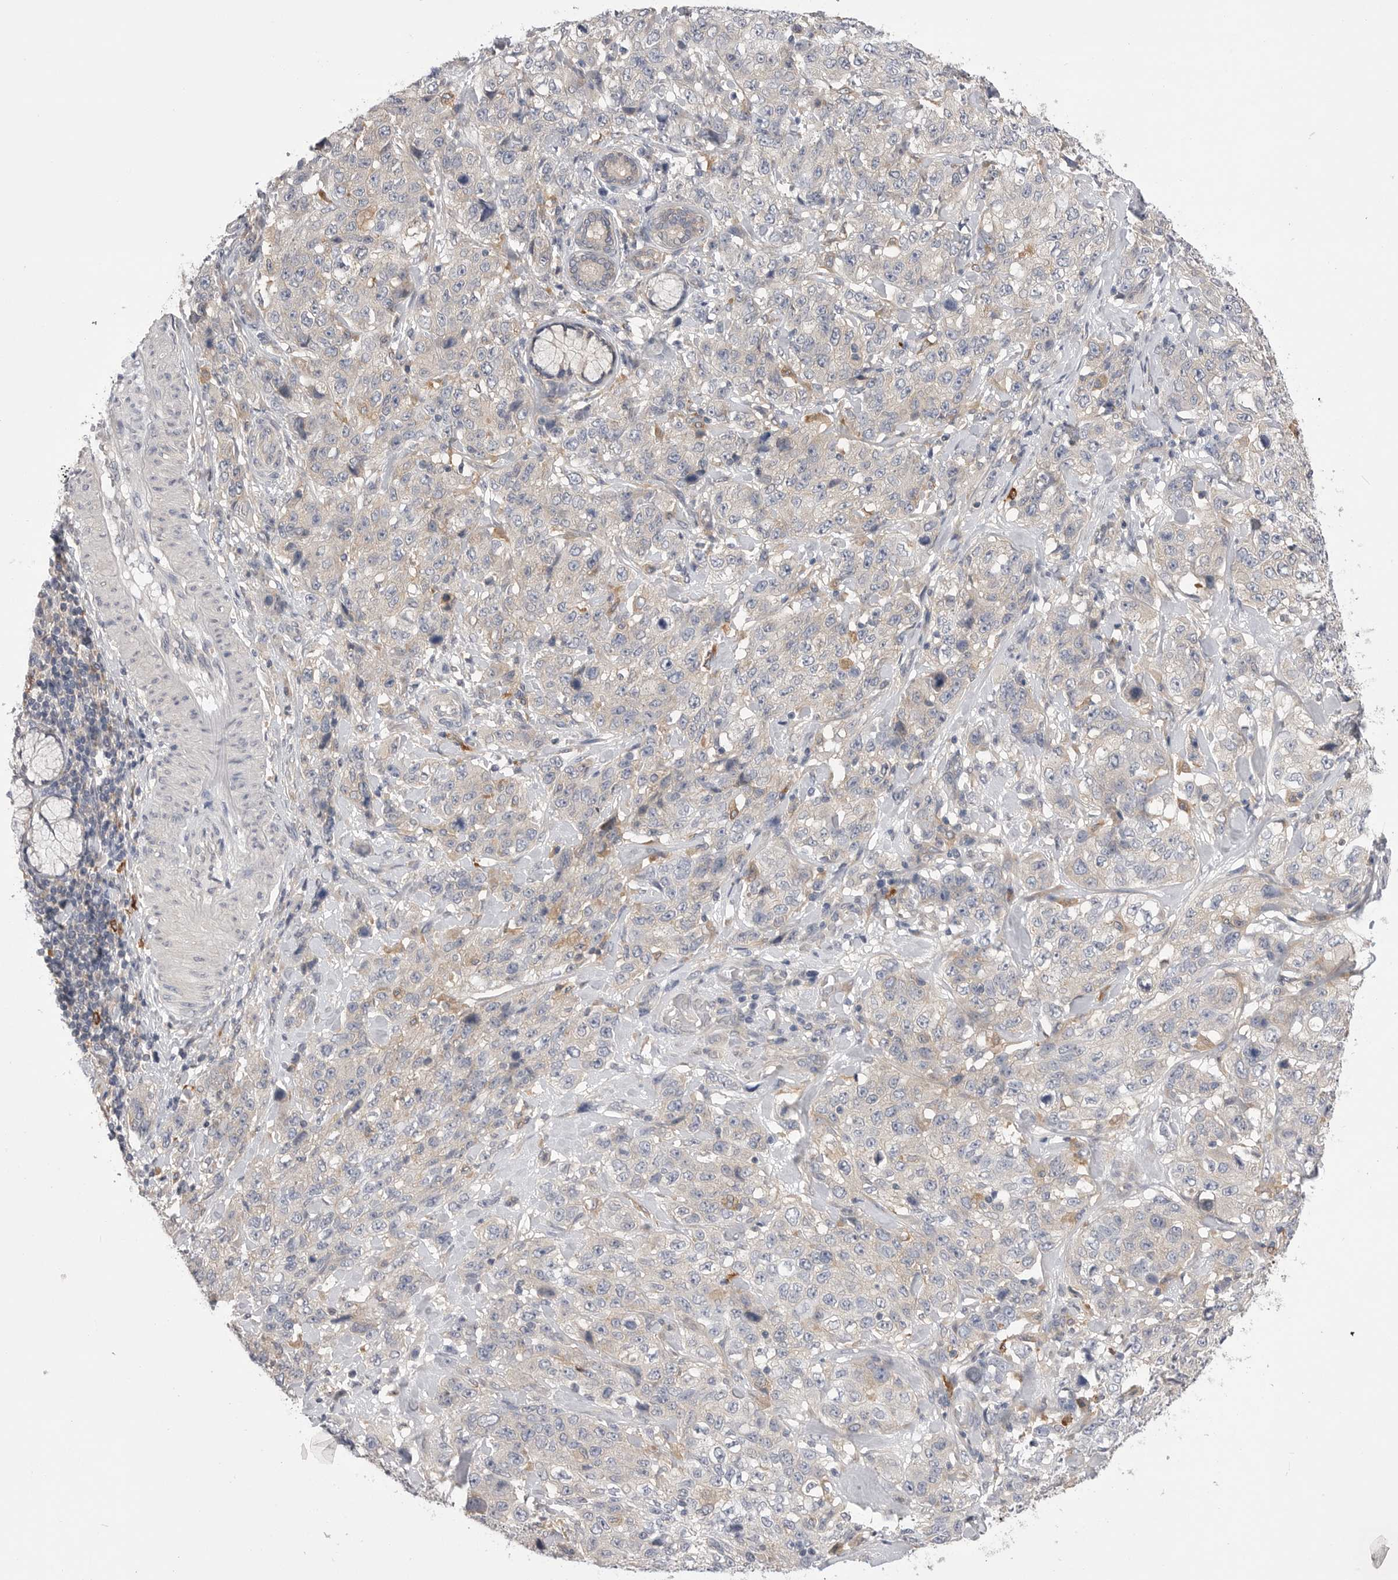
{"staining": {"intensity": "negative", "quantity": "none", "location": "none"}, "tissue": "stomach cancer", "cell_type": "Tumor cells", "image_type": "cancer", "snomed": [{"axis": "morphology", "description": "Adenocarcinoma, NOS"}, {"axis": "topography", "description": "Stomach"}], "caption": "This is a image of immunohistochemistry (IHC) staining of adenocarcinoma (stomach), which shows no positivity in tumor cells. (DAB immunohistochemistry (IHC), high magnification).", "gene": "VAC14", "patient": {"sex": "male", "age": 48}}